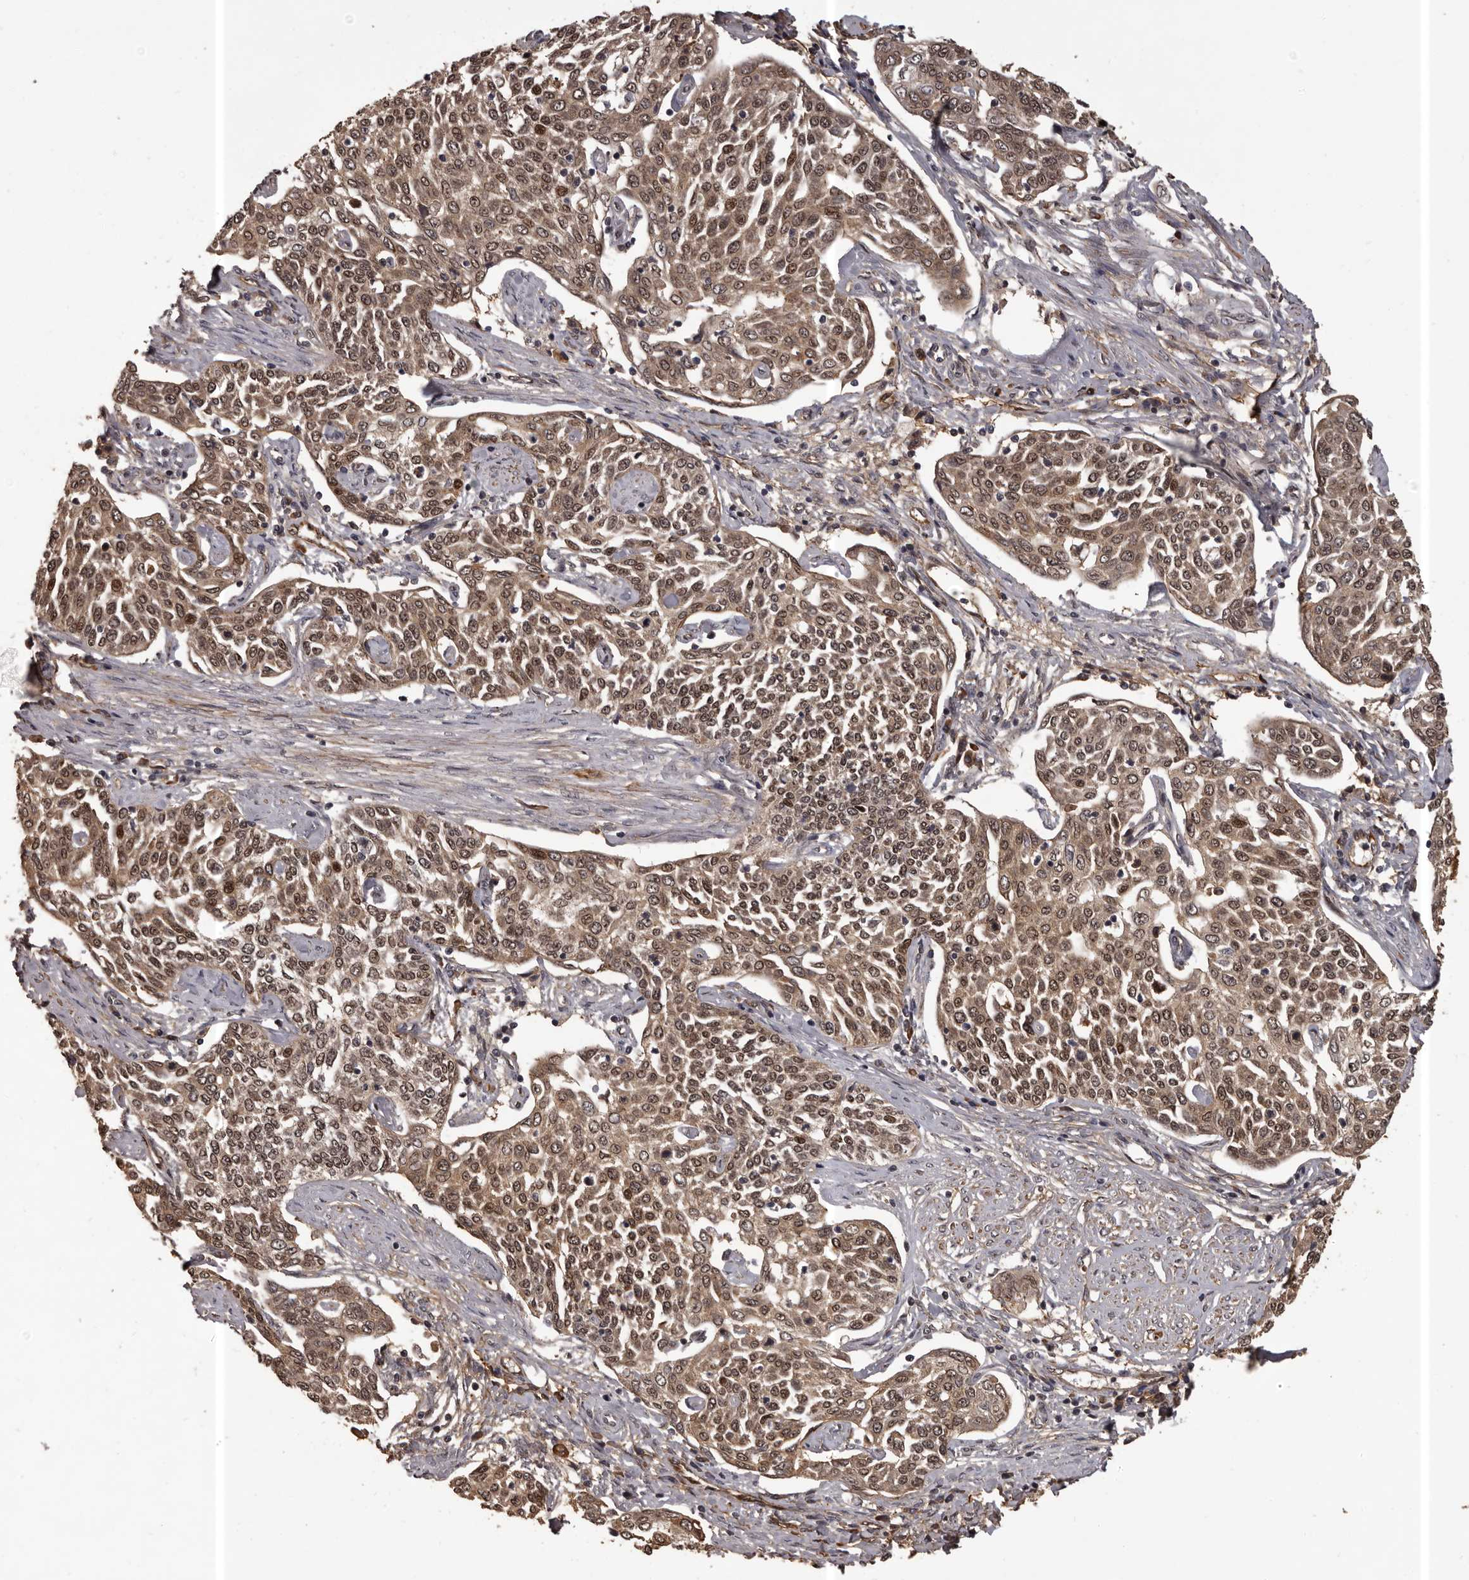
{"staining": {"intensity": "moderate", "quantity": ">75%", "location": "cytoplasmic/membranous,nuclear"}, "tissue": "cervical cancer", "cell_type": "Tumor cells", "image_type": "cancer", "snomed": [{"axis": "morphology", "description": "Squamous cell carcinoma, NOS"}, {"axis": "topography", "description": "Cervix"}], "caption": "Cervical cancer (squamous cell carcinoma) was stained to show a protein in brown. There is medium levels of moderate cytoplasmic/membranous and nuclear staining in about >75% of tumor cells.", "gene": "SLITRK6", "patient": {"sex": "female", "age": 34}}